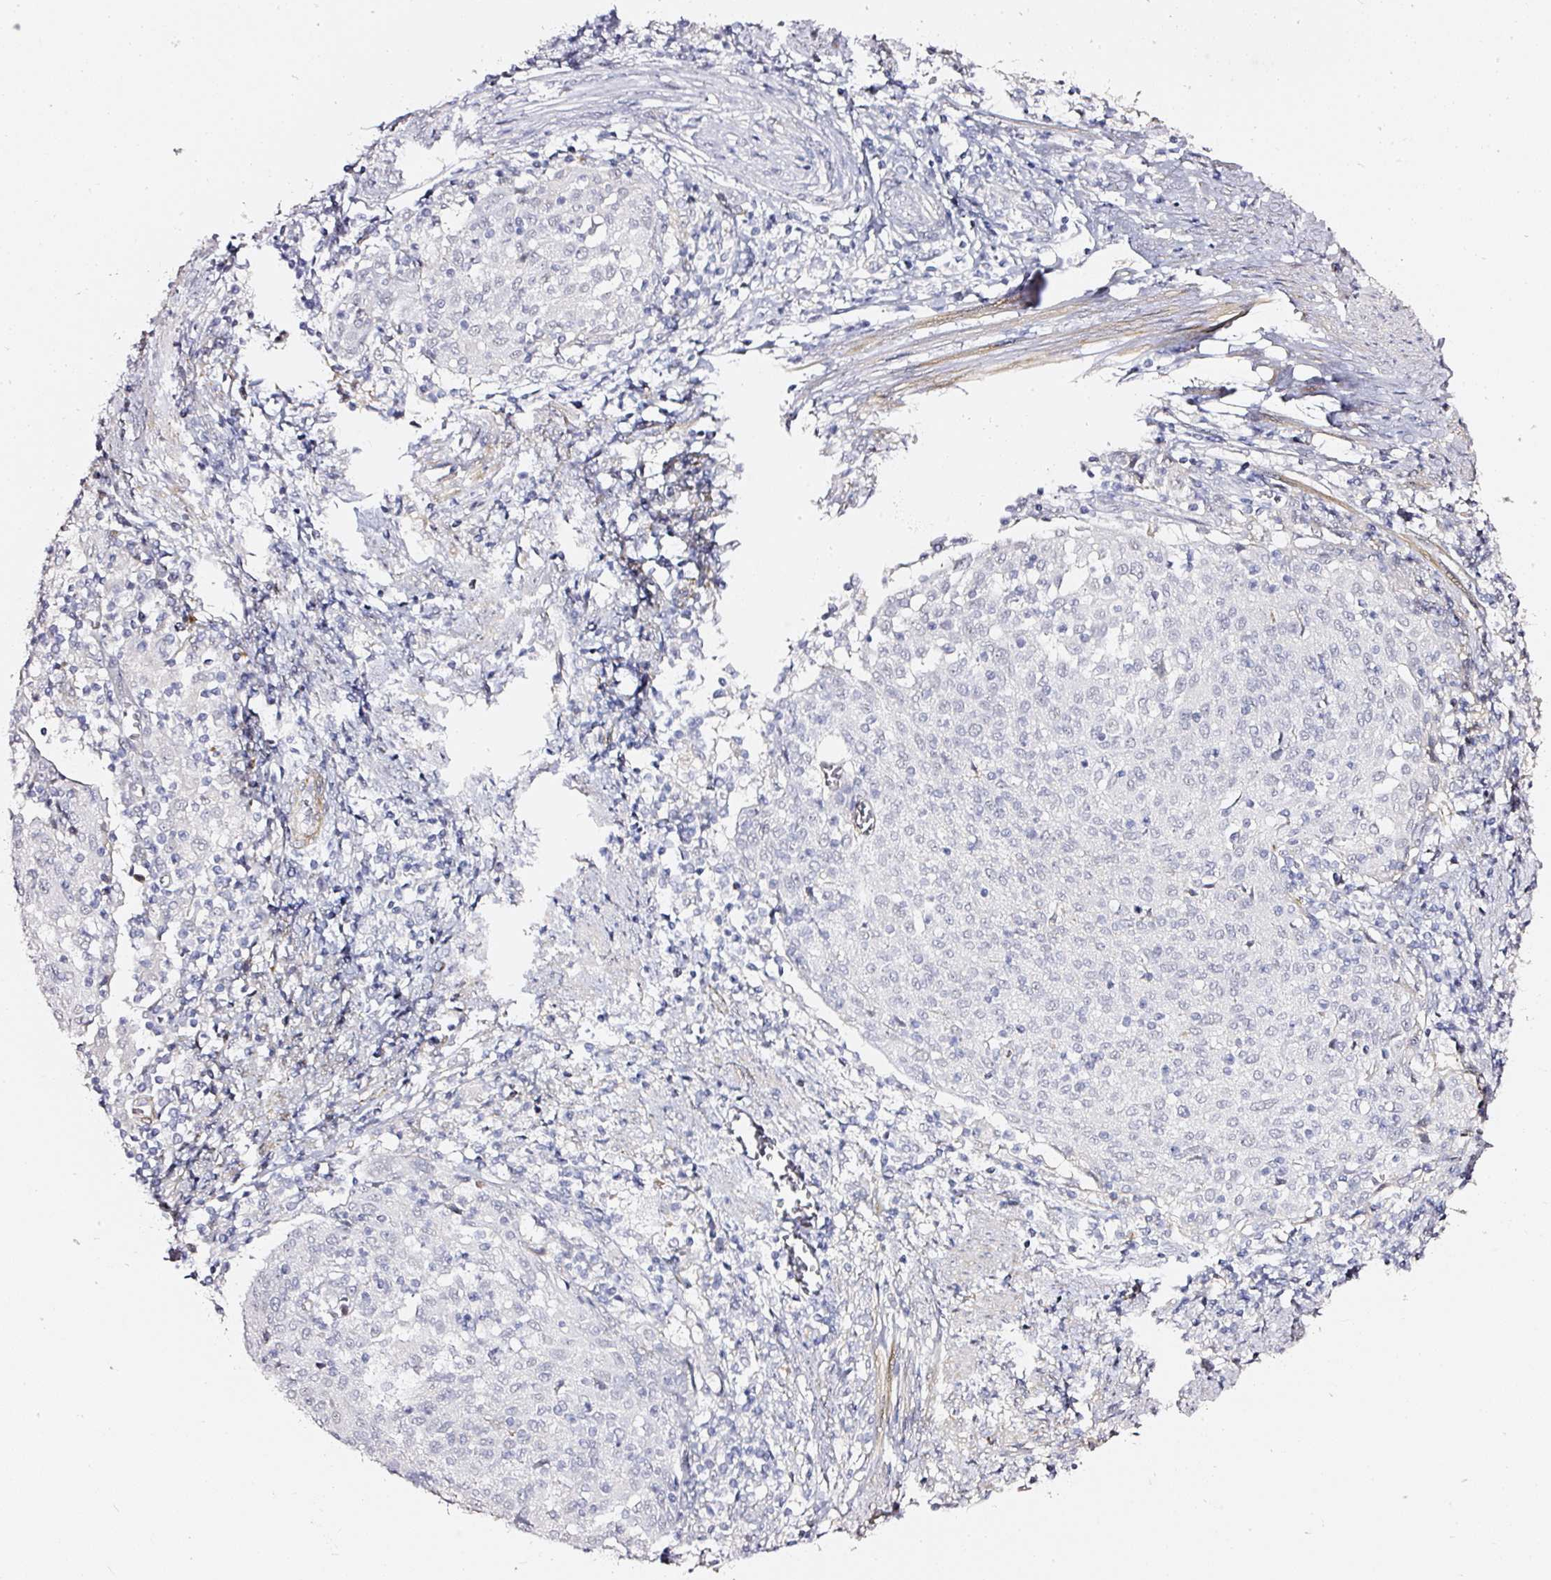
{"staining": {"intensity": "negative", "quantity": "none", "location": "none"}, "tissue": "cervical cancer", "cell_type": "Tumor cells", "image_type": "cancer", "snomed": [{"axis": "morphology", "description": "Squamous cell carcinoma, NOS"}, {"axis": "topography", "description": "Cervix"}], "caption": "Squamous cell carcinoma (cervical) was stained to show a protein in brown. There is no significant staining in tumor cells. The staining is performed using DAB (3,3'-diaminobenzidine) brown chromogen with nuclei counter-stained in using hematoxylin.", "gene": "TOGARAM1", "patient": {"sex": "female", "age": 52}}